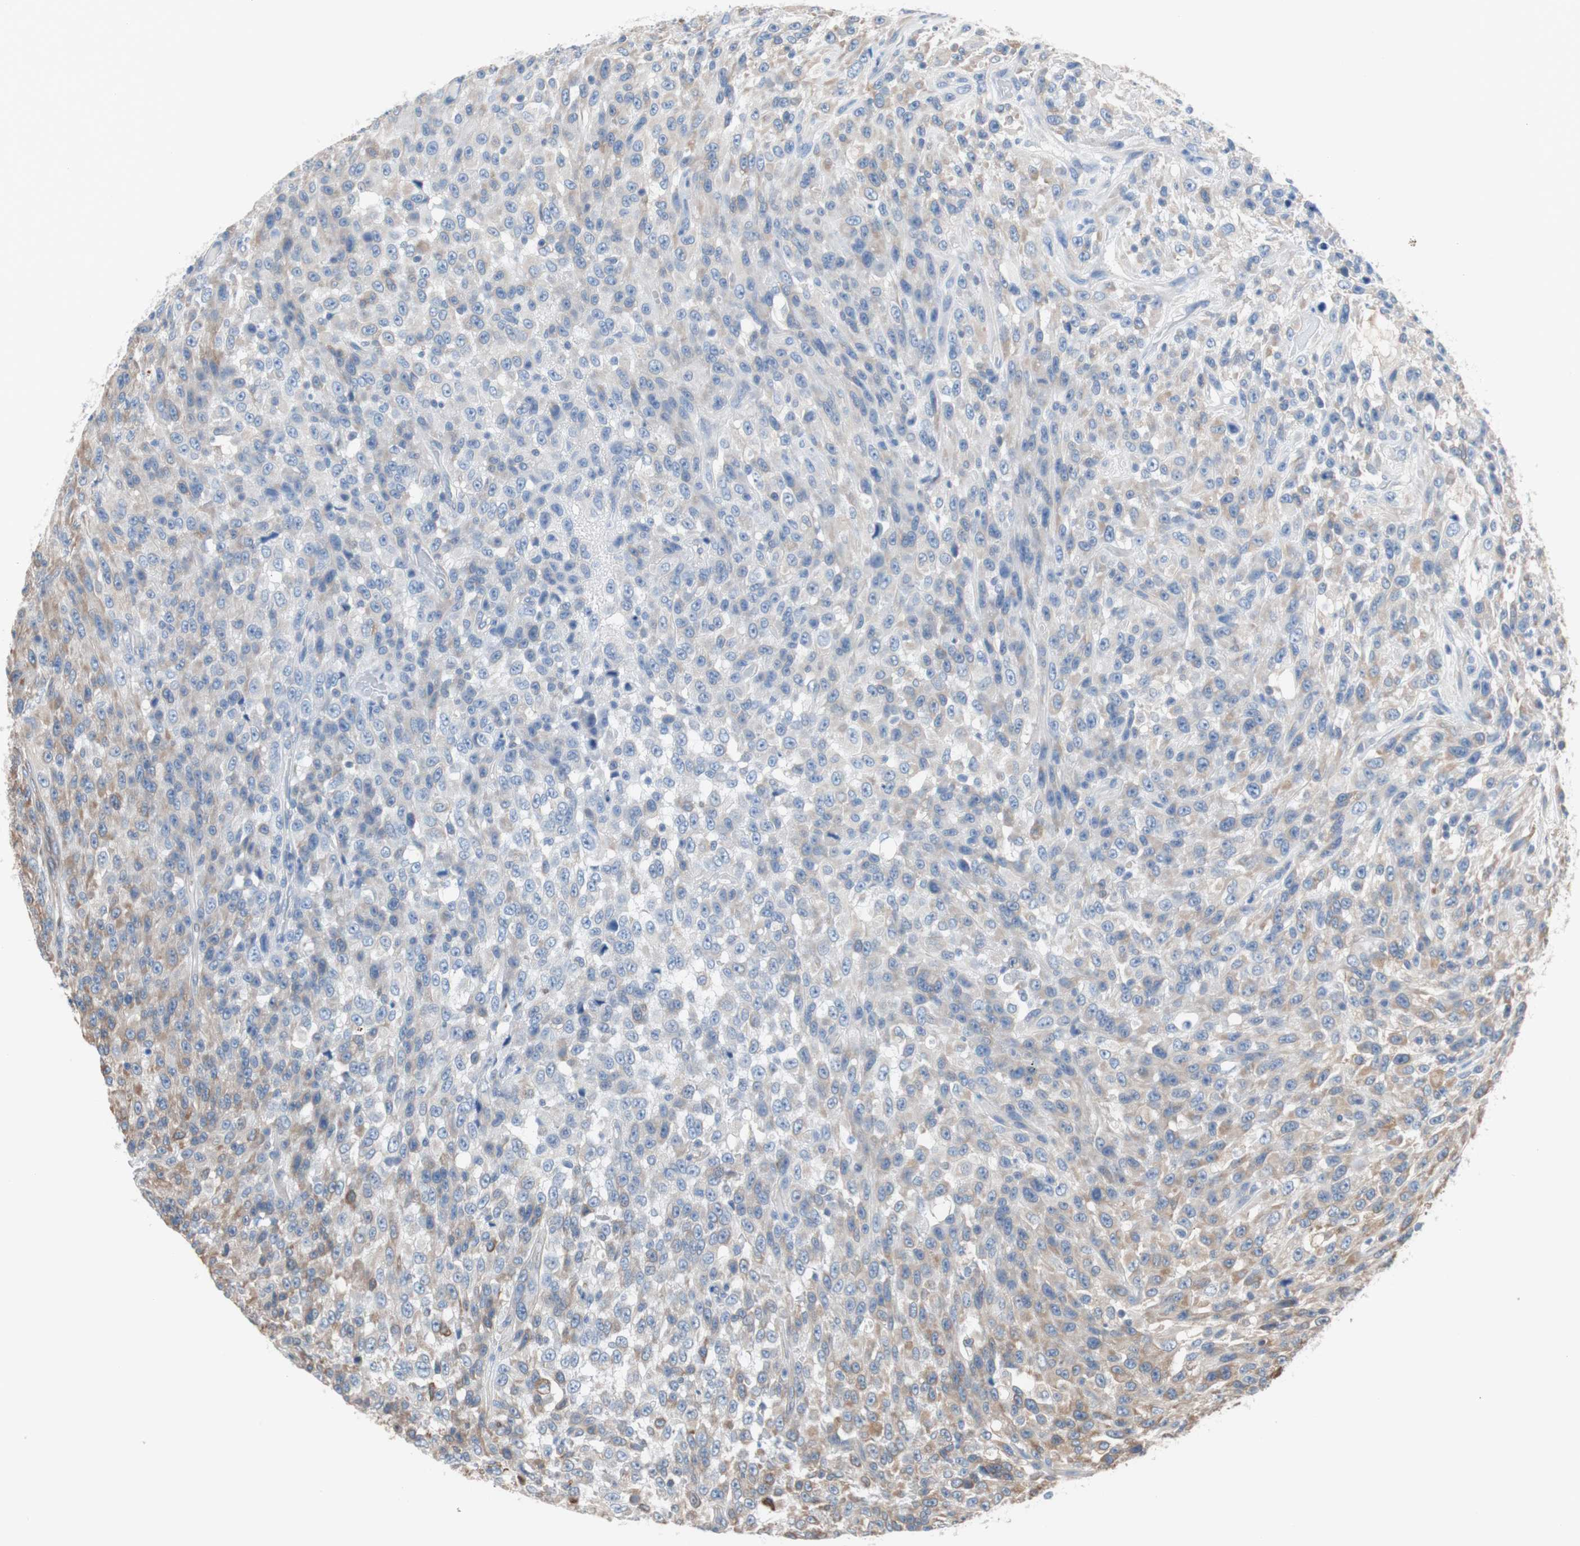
{"staining": {"intensity": "weak", "quantity": "25%-75%", "location": "cytoplasmic/membranous"}, "tissue": "urothelial cancer", "cell_type": "Tumor cells", "image_type": "cancer", "snomed": [{"axis": "morphology", "description": "Urothelial carcinoma, High grade"}, {"axis": "topography", "description": "Urinary bladder"}], "caption": "Protein expression analysis of human urothelial cancer reveals weak cytoplasmic/membranous staining in about 25%-75% of tumor cells. (Brightfield microscopy of DAB IHC at high magnification).", "gene": "KIF3B", "patient": {"sex": "male", "age": 66}}